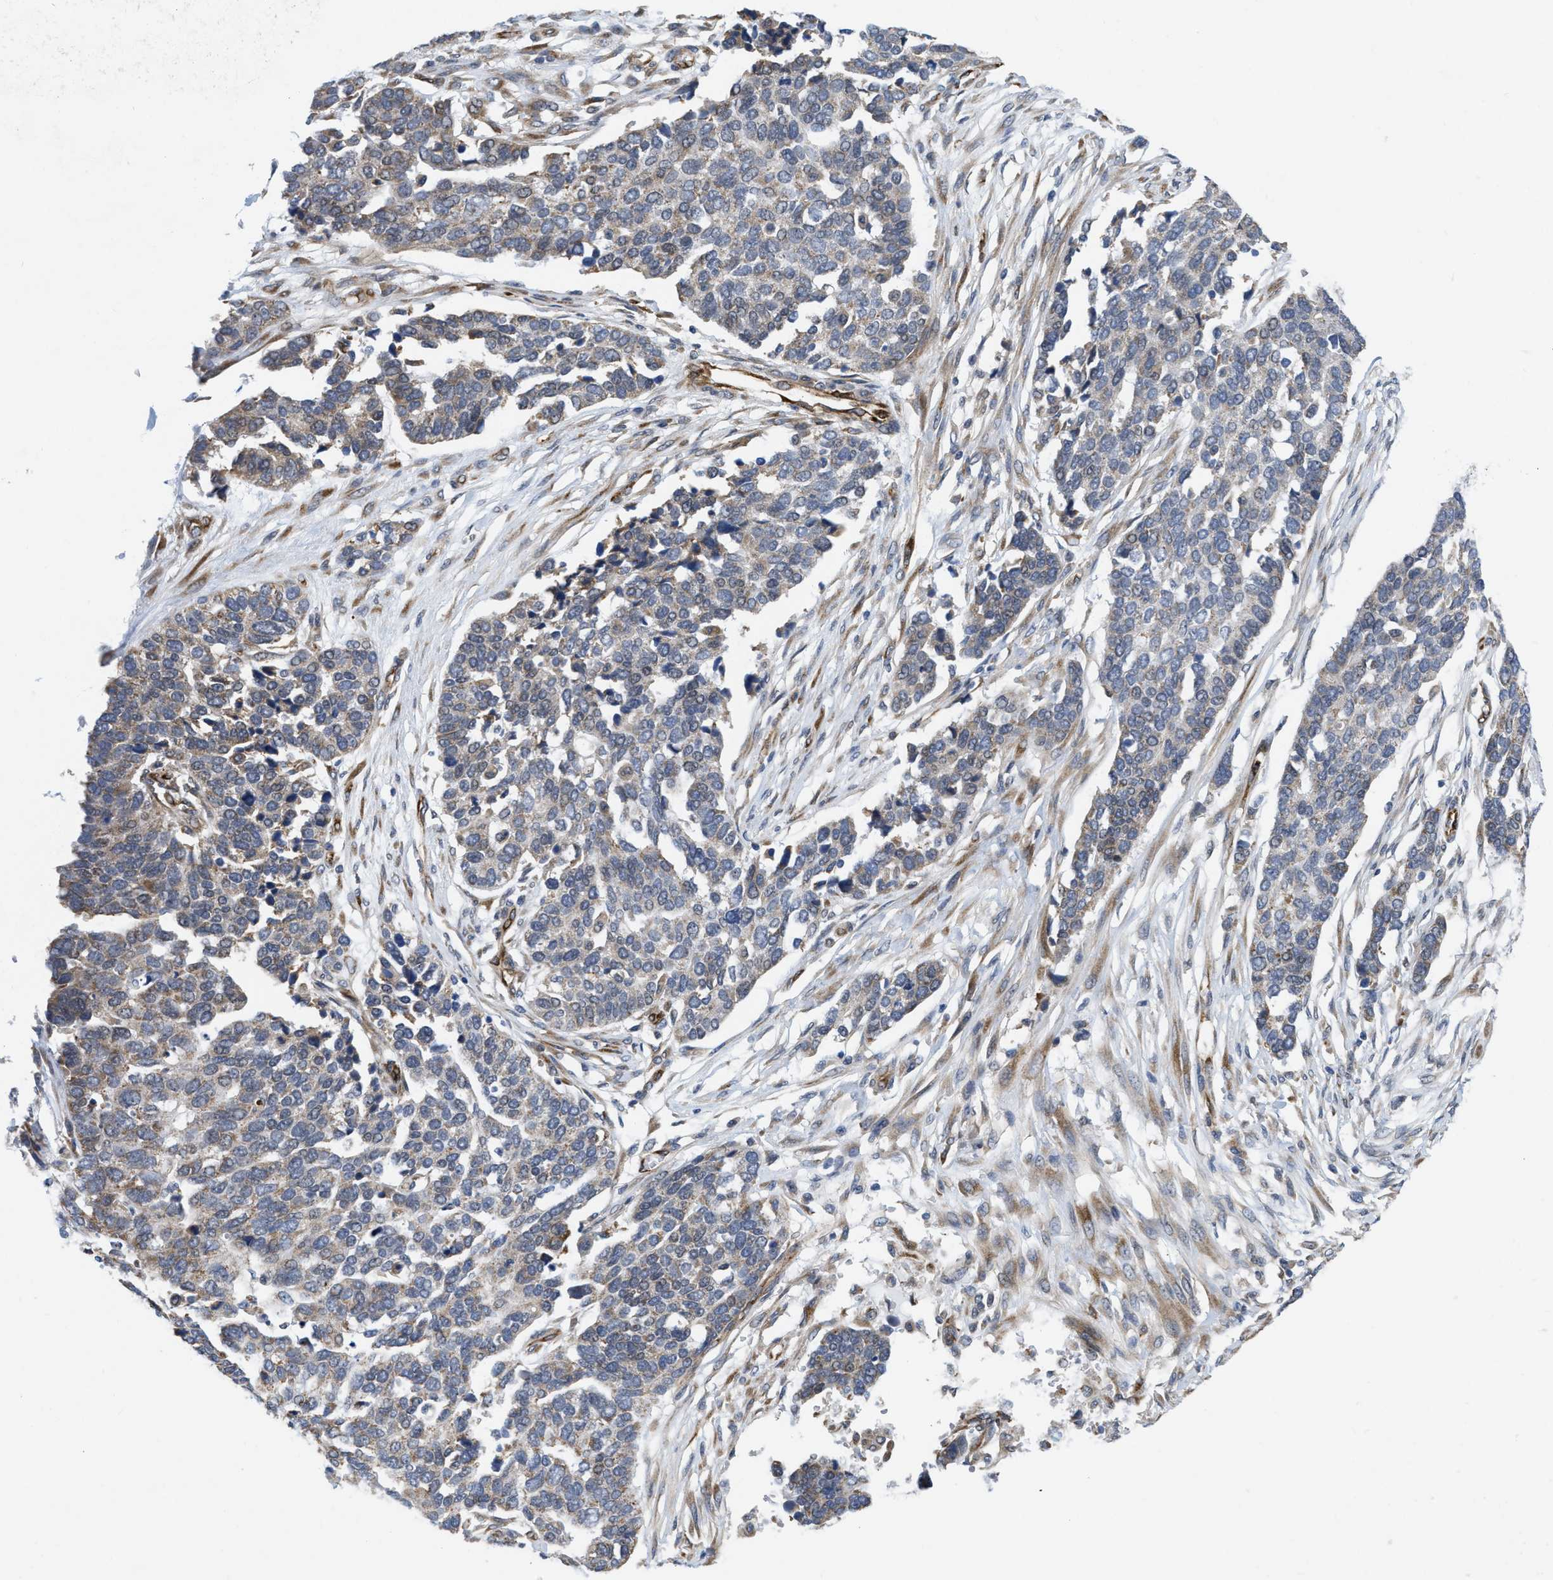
{"staining": {"intensity": "weak", "quantity": "<25%", "location": "cytoplasmic/membranous"}, "tissue": "ovarian cancer", "cell_type": "Tumor cells", "image_type": "cancer", "snomed": [{"axis": "morphology", "description": "Cystadenocarcinoma, serous, NOS"}, {"axis": "topography", "description": "Ovary"}], "caption": "Human ovarian cancer stained for a protein using IHC shows no staining in tumor cells.", "gene": "EOGT", "patient": {"sex": "female", "age": 44}}